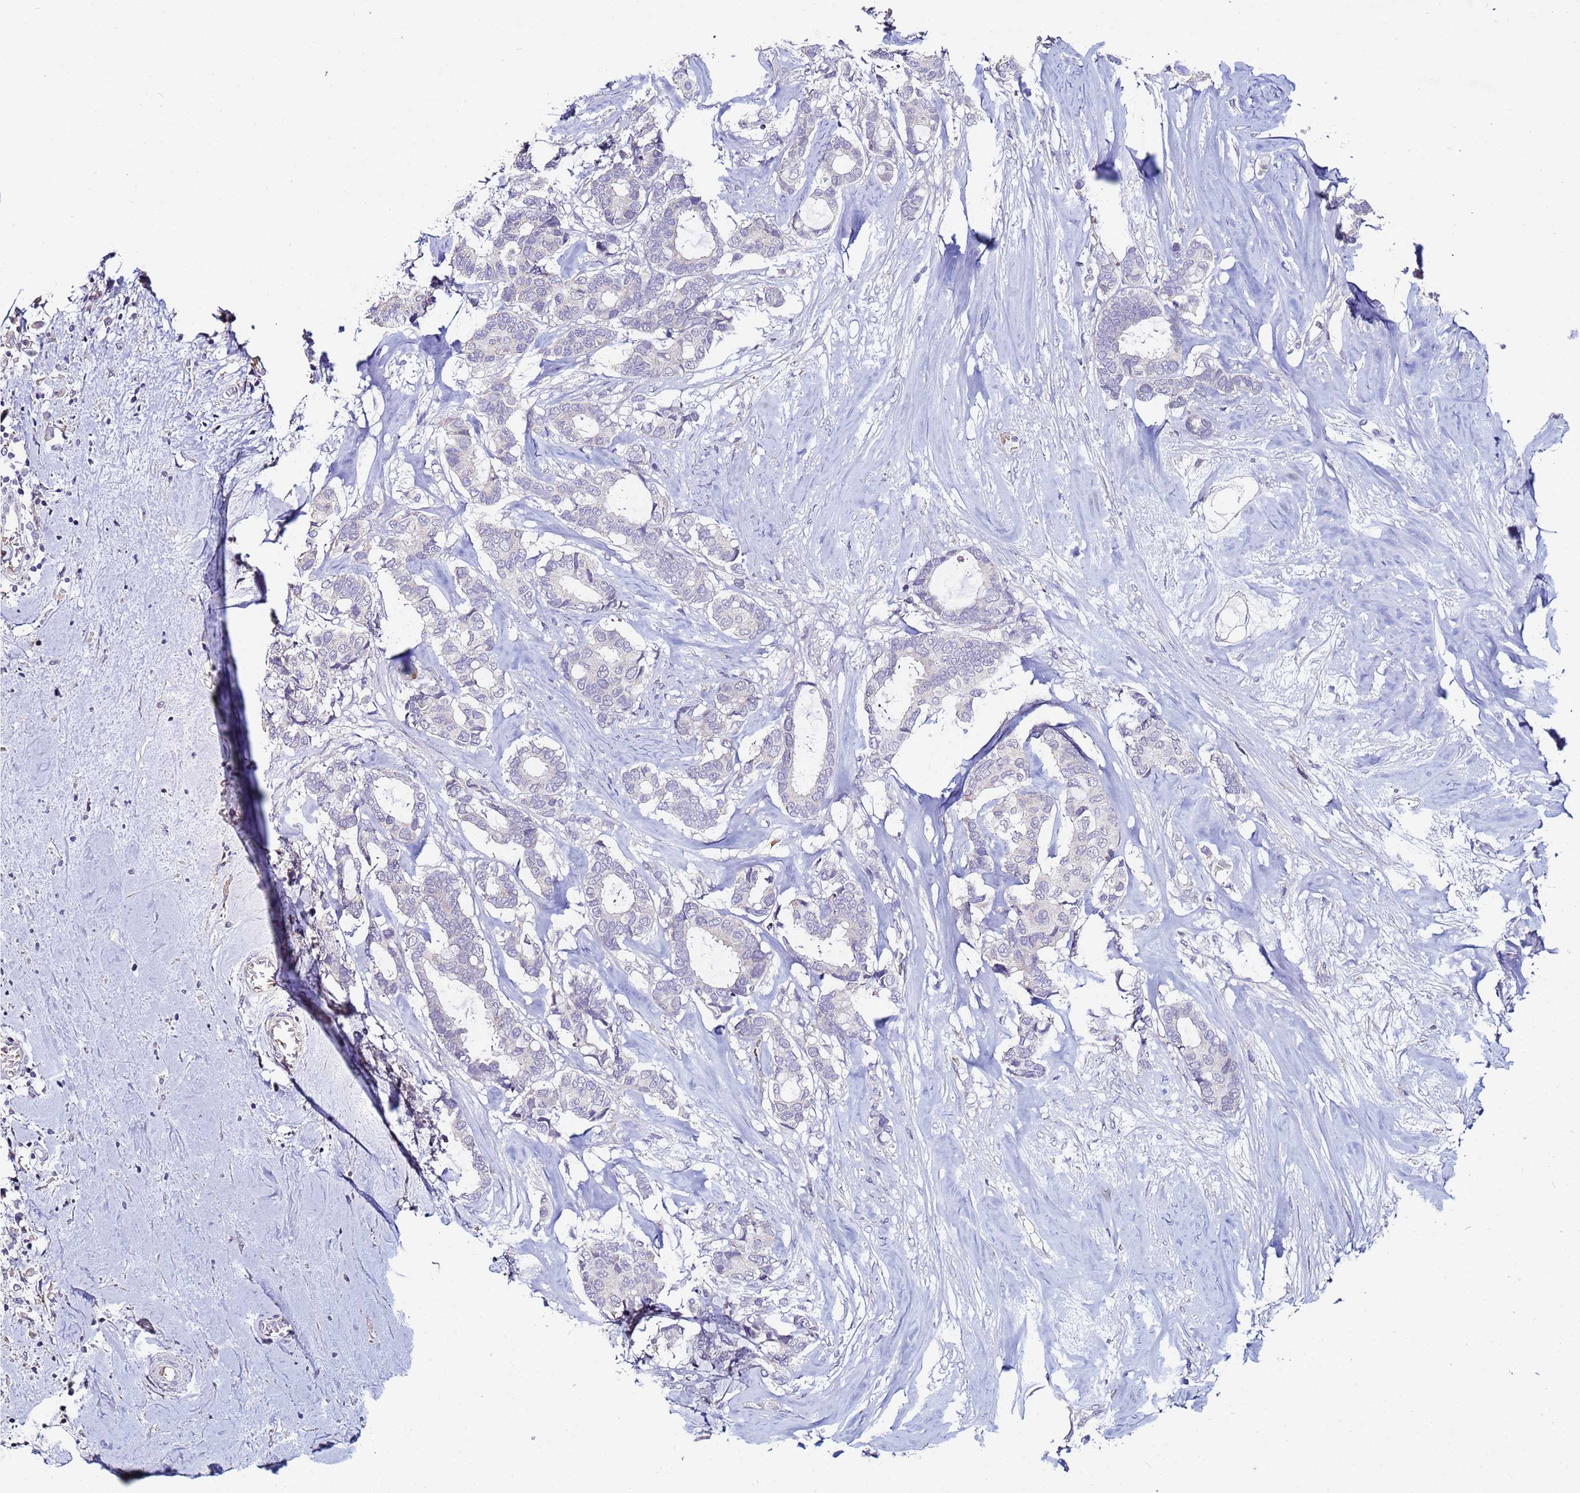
{"staining": {"intensity": "negative", "quantity": "none", "location": "none"}, "tissue": "breast cancer", "cell_type": "Tumor cells", "image_type": "cancer", "snomed": [{"axis": "morphology", "description": "Duct carcinoma"}, {"axis": "topography", "description": "Breast"}], "caption": "Immunohistochemical staining of human breast cancer (invasive ductal carcinoma) demonstrates no significant positivity in tumor cells.", "gene": "CLHC1", "patient": {"sex": "female", "age": 87}}